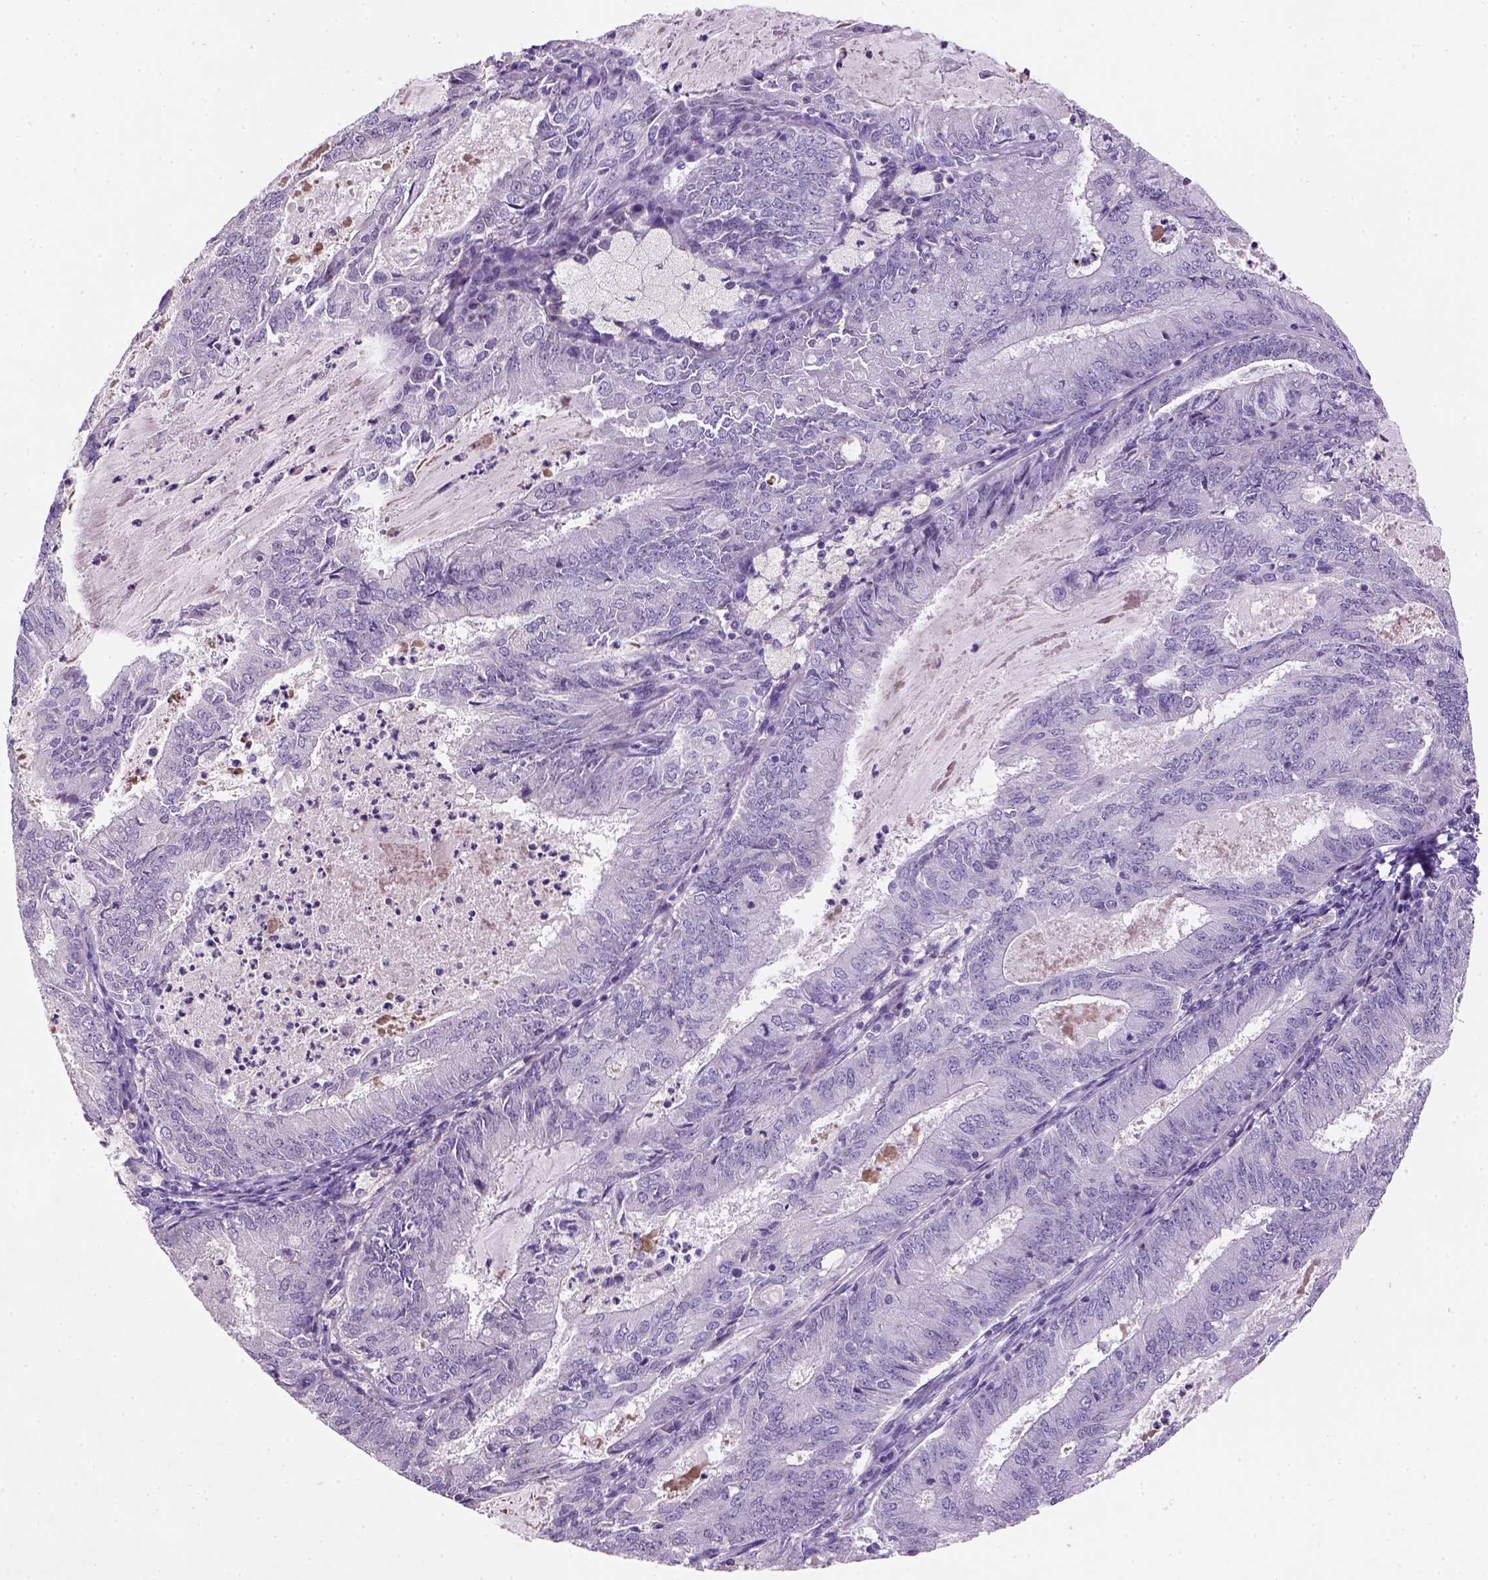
{"staining": {"intensity": "negative", "quantity": "none", "location": "none"}, "tissue": "endometrial cancer", "cell_type": "Tumor cells", "image_type": "cancer", "snomed": [{"axis": "morphology", "description": "Adenocarcinoma, NOS"}, {"axis": "topography", "description": "Endometrium"}], "caption": "Immunohistochemistry (IHC) of human endometrial adenocarcinoma reveals no staining in tumor cells.", "gene": "ZMAT4", "patient": {"sex": "female", "age": 57}}